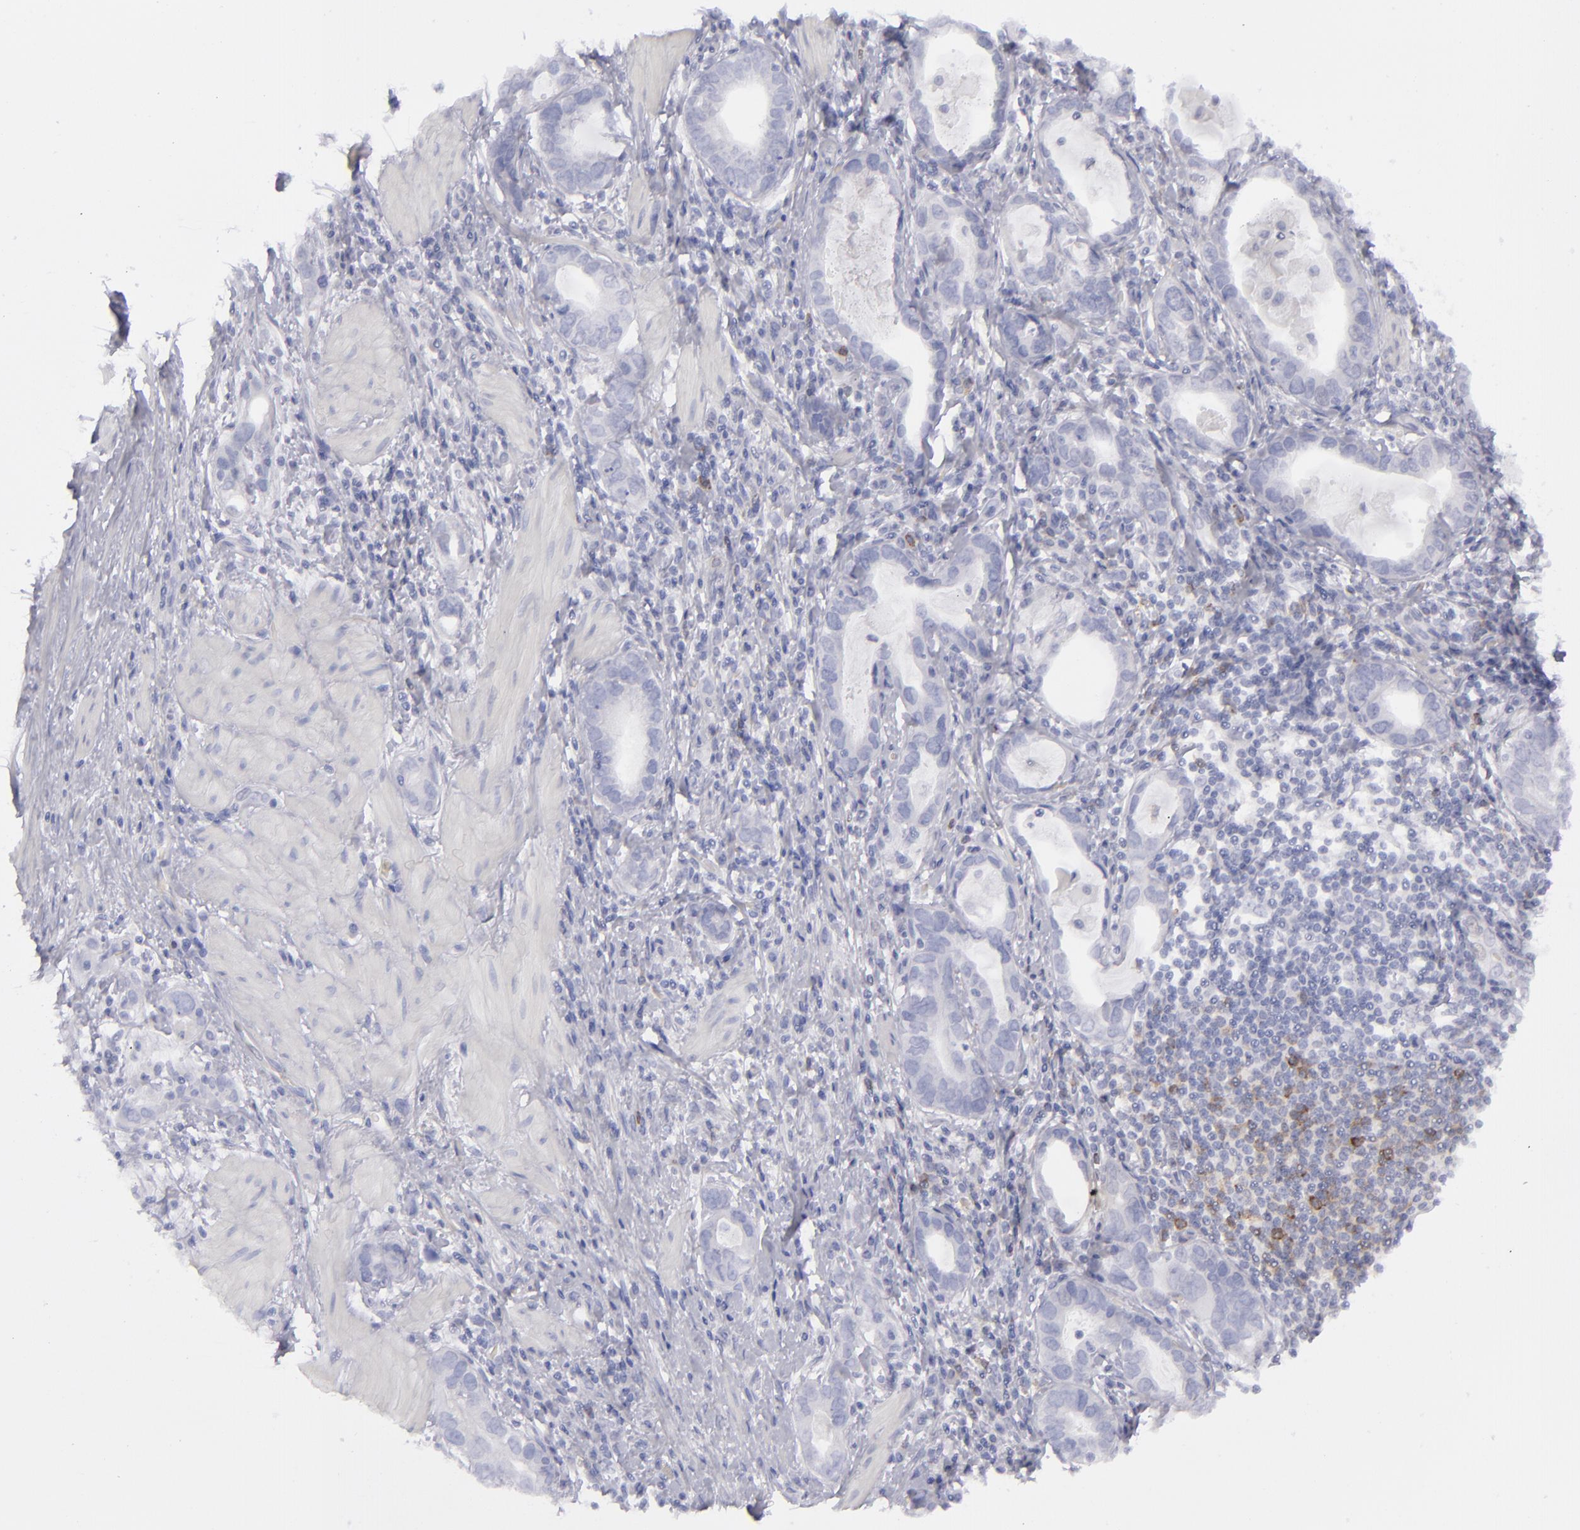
{"staining": {"intensity": "negative", "quantity": "none", "location": "none"}, "tissue": "stomach cancer", "cell_type": "Tumor cells", "image_type": "cancer", "snomed": [{"axis": "morphology", "description": "Adenocarcinoma, NOS"}, {"axis": "topography", "description": "Stomach, lower"}], "caption": "Human stomach cancer (adenocarcinoma) stained for a protein using immunohistochemistry displays no positivity in tumor cells.", "gene": "CD22", "patient": {"sex": "female", "age": 93}}